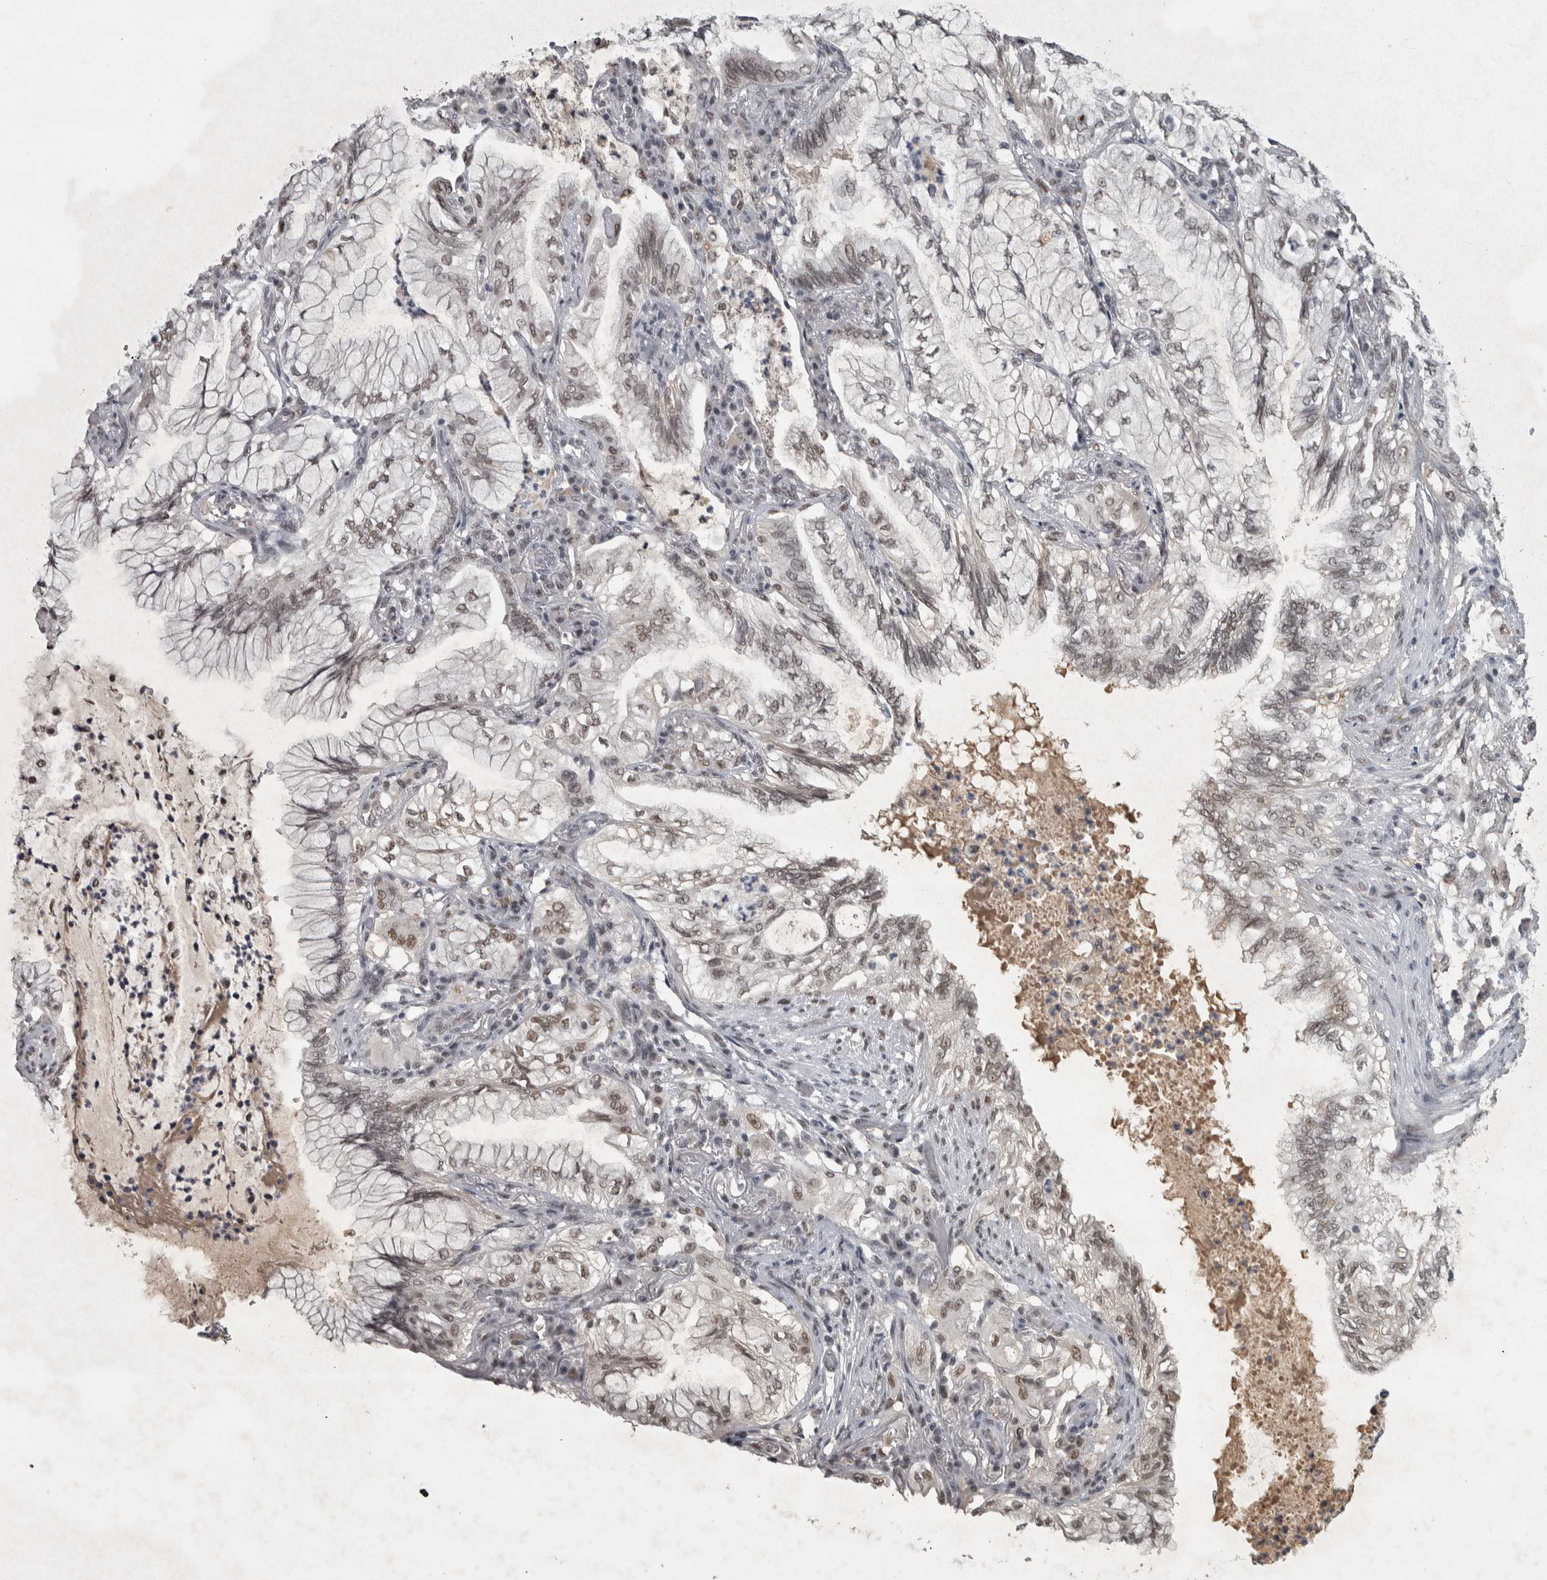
{"staining": {"intensity": "weak", "quantity": ">75%", "location": "nuclear"}, "tissue": "lung cancer", "cell_type": "Tumor cells", "image_type": "cancer", "snomed": [{"axis": "morphology", "description": "Adenocarcinoma, NOS"}, {"axis": "topography", "description": "Lung"}], "caption": "A histopathology image of adenocarcinoma (lung) stained for a protein reveals weak nuclear brown staining in tumor cells.", "gene": "DDX42", "patient": {"sex": "female", "age": 70}}